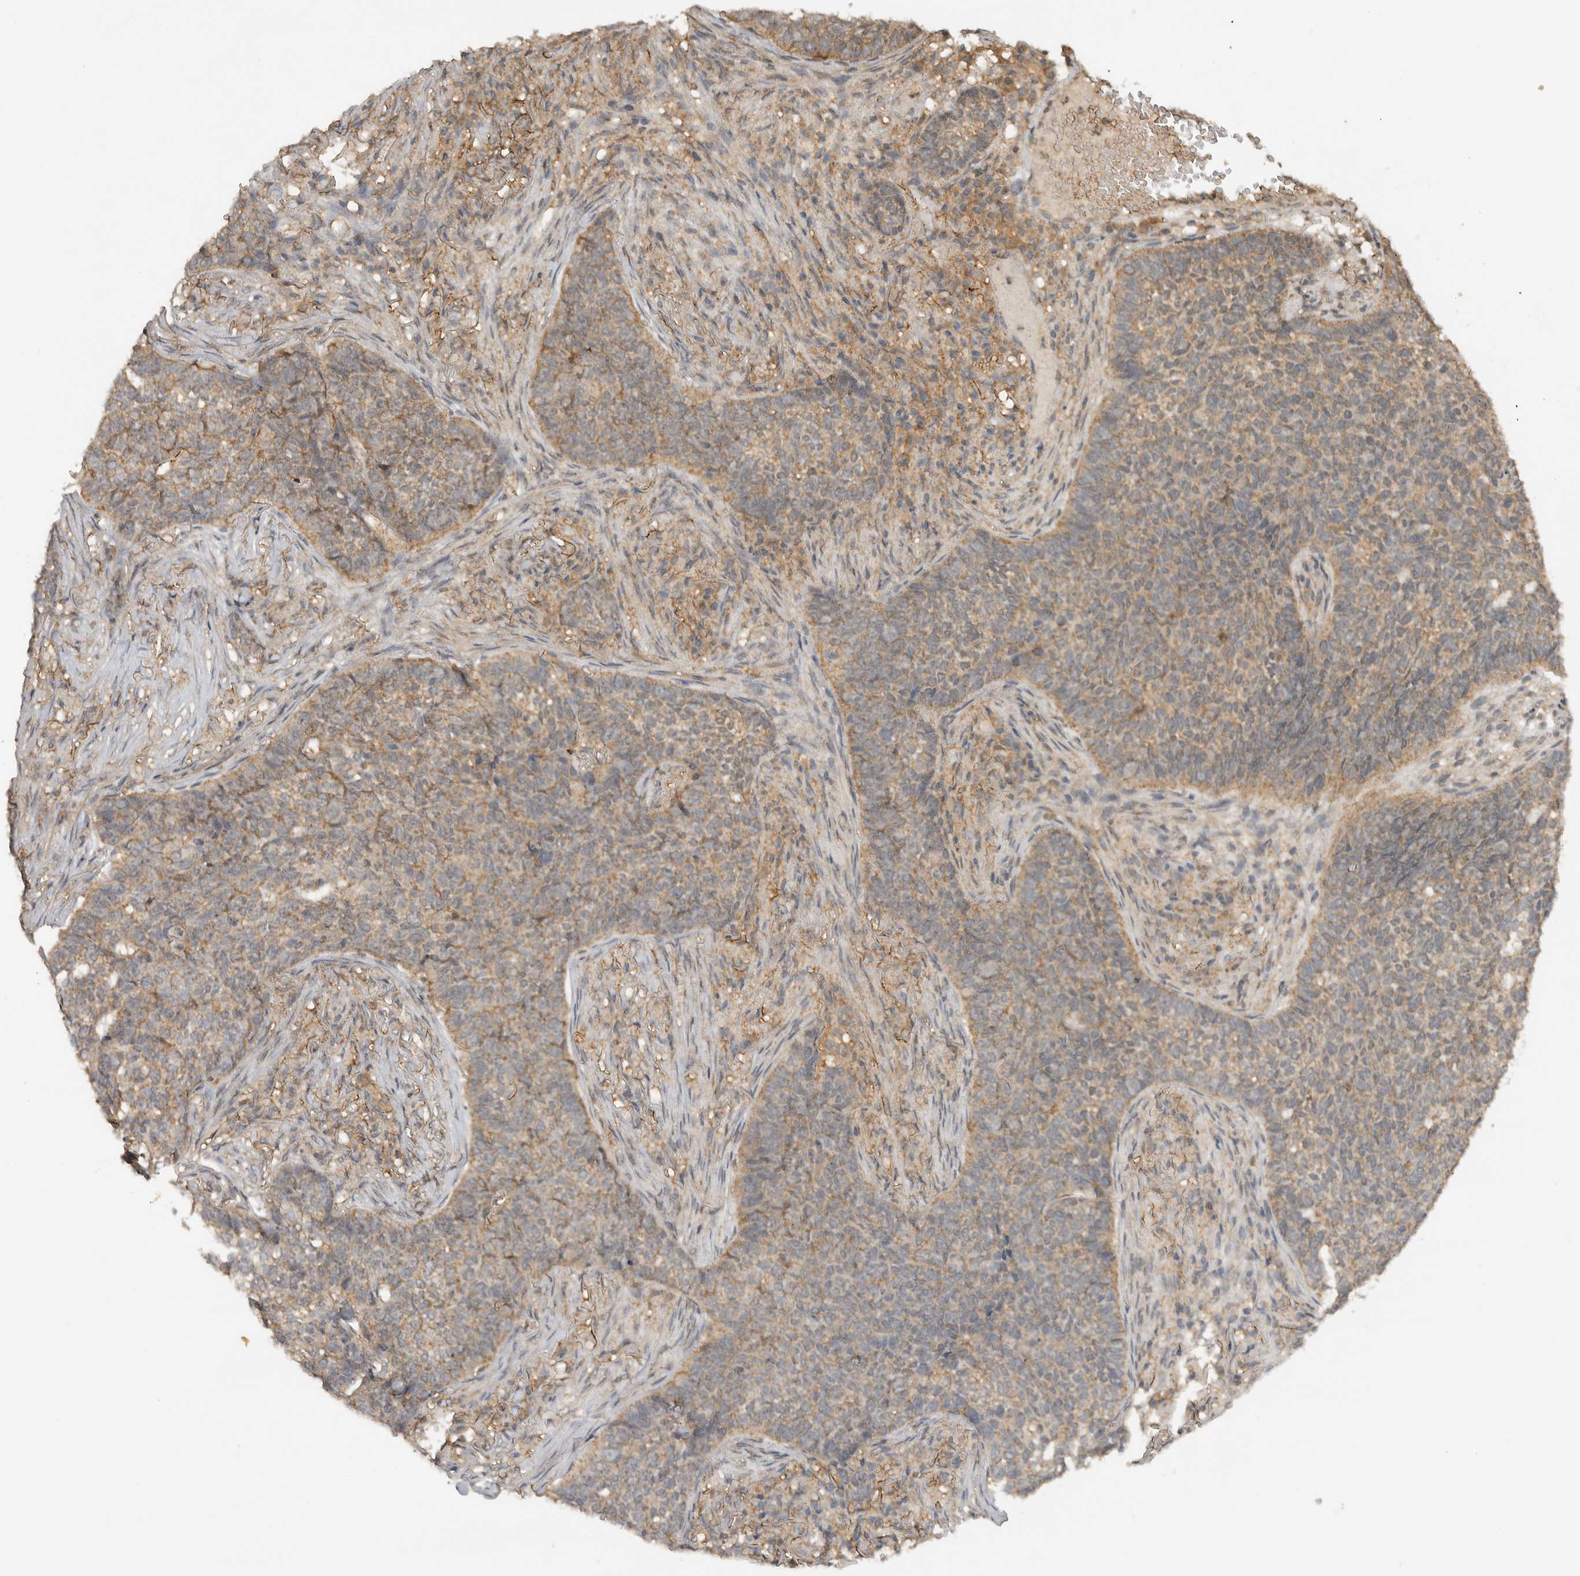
{"staining": {"intensity": "moderate", "quantity": ">75%", "location": "cytoplasmic/membranous"}, "tissue": "skin cancer", "cell_type": "Tumor cells", "image_type": "cancer", "snomed": [{"axis": "morphology", "description": "Basal cell carcinoma"}, {"axis": "topography", "description": "Skin"}], "caption": "Protein expression analysis of human basal cell carcinoma (skin) reveals moderate cytoplasmic/membranous staining in approximately >75% of tumor cells.", "gene": "ICOSLG", "patient": {"sex": "male", "age": 85}}